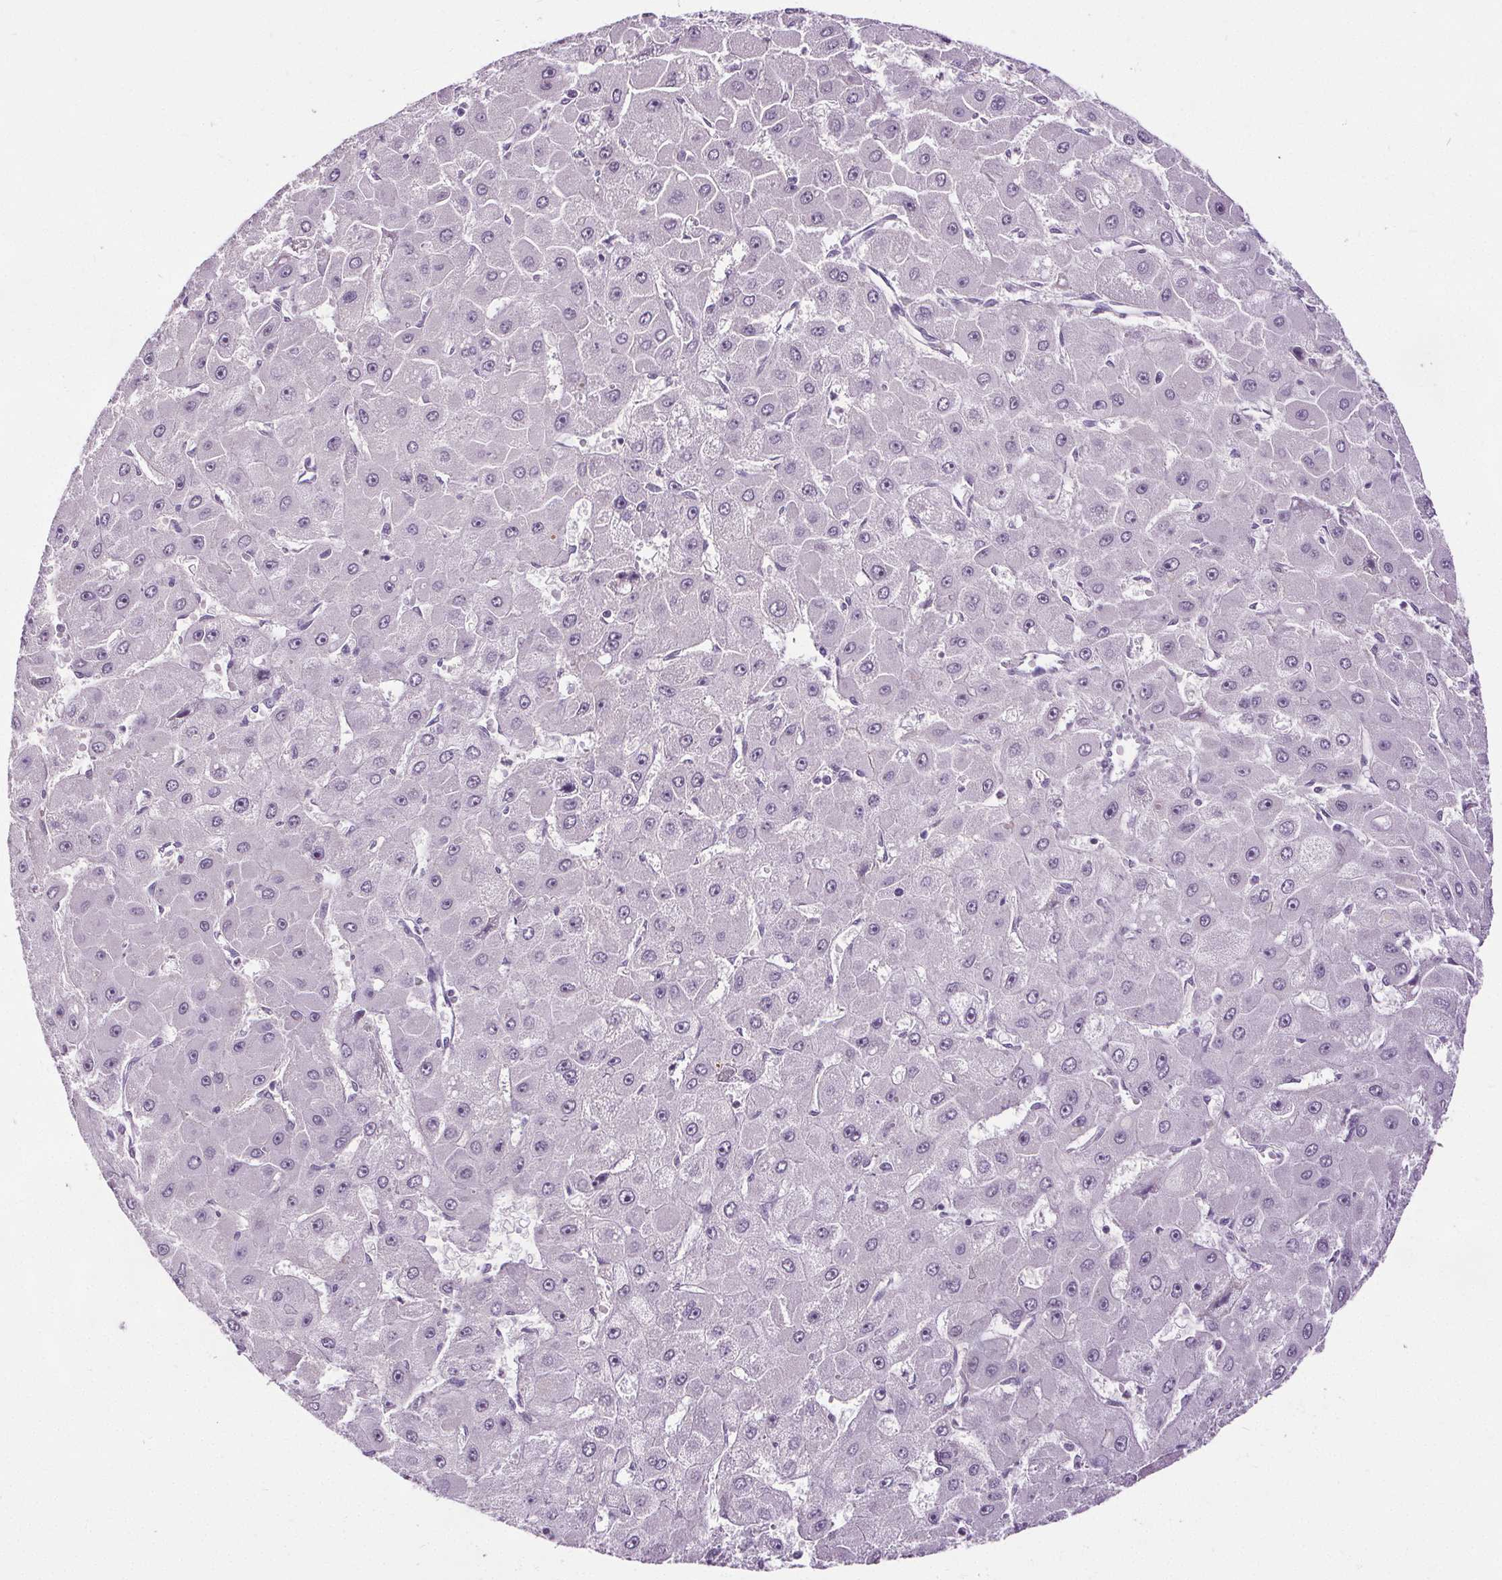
{"staining": {"intensity": "negative", "quantity": "none", "location": "none"}, "tissue": "liver cancer", "cell_type": "Tumor cells", "image_type": "cancer", "snomed": [{"axis": "morphology", "description": "Carcinoma, Hepatocellular, NOS"}, {"axis": "topography", "description": "Liver"}], "caption": "Protein analysis of hepatocellular carcinoma (liver) displays no significant expression in tumor cells.", "gene": "SLC2A9", "patient": {"sex": "female", "age": 25}}